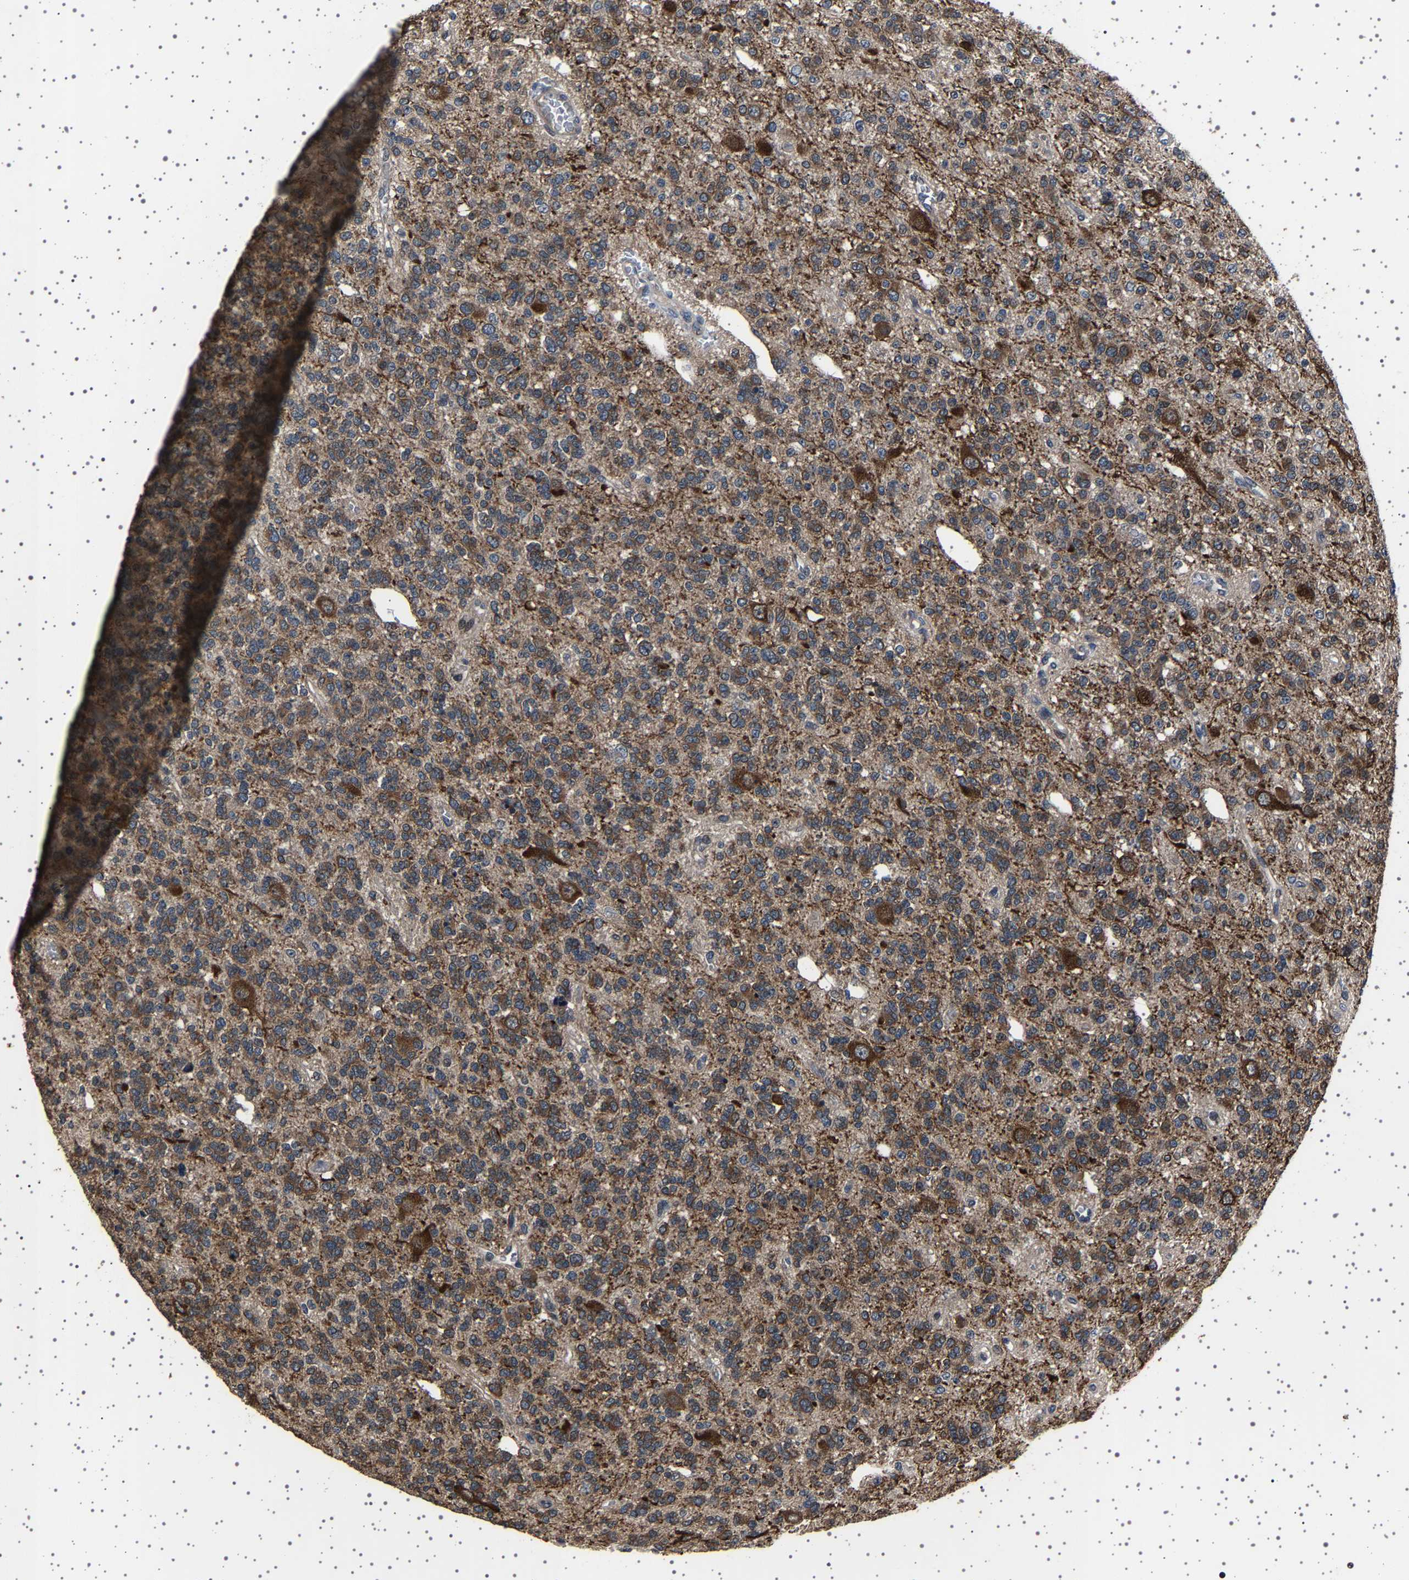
{"staining": {"intensity": "moderate", "quantity": "25%-75%", "location": "cytoplasmic/membranous"}, "tissue": "glioma", "cell_type": "Tumor cells", "image_type": "cancer", "snomed": [{"axis": "morphology", "description": "Glioma, malignant, Low grade"}, {"axis": "topography", "description": "Brain"}], "caption": "Moderate cytoplasmic/membranous positivity is seen in approximately 25%-75% of tumor cells in glioma. The staining was performed using DAB (3,3'-diaminobenzidine), with brown indicating positive protein expression. Nuclei are stained blue with hematoxylin.", "gene": "NCKAP1", "patient": {"sex": "male", "age": 38}}